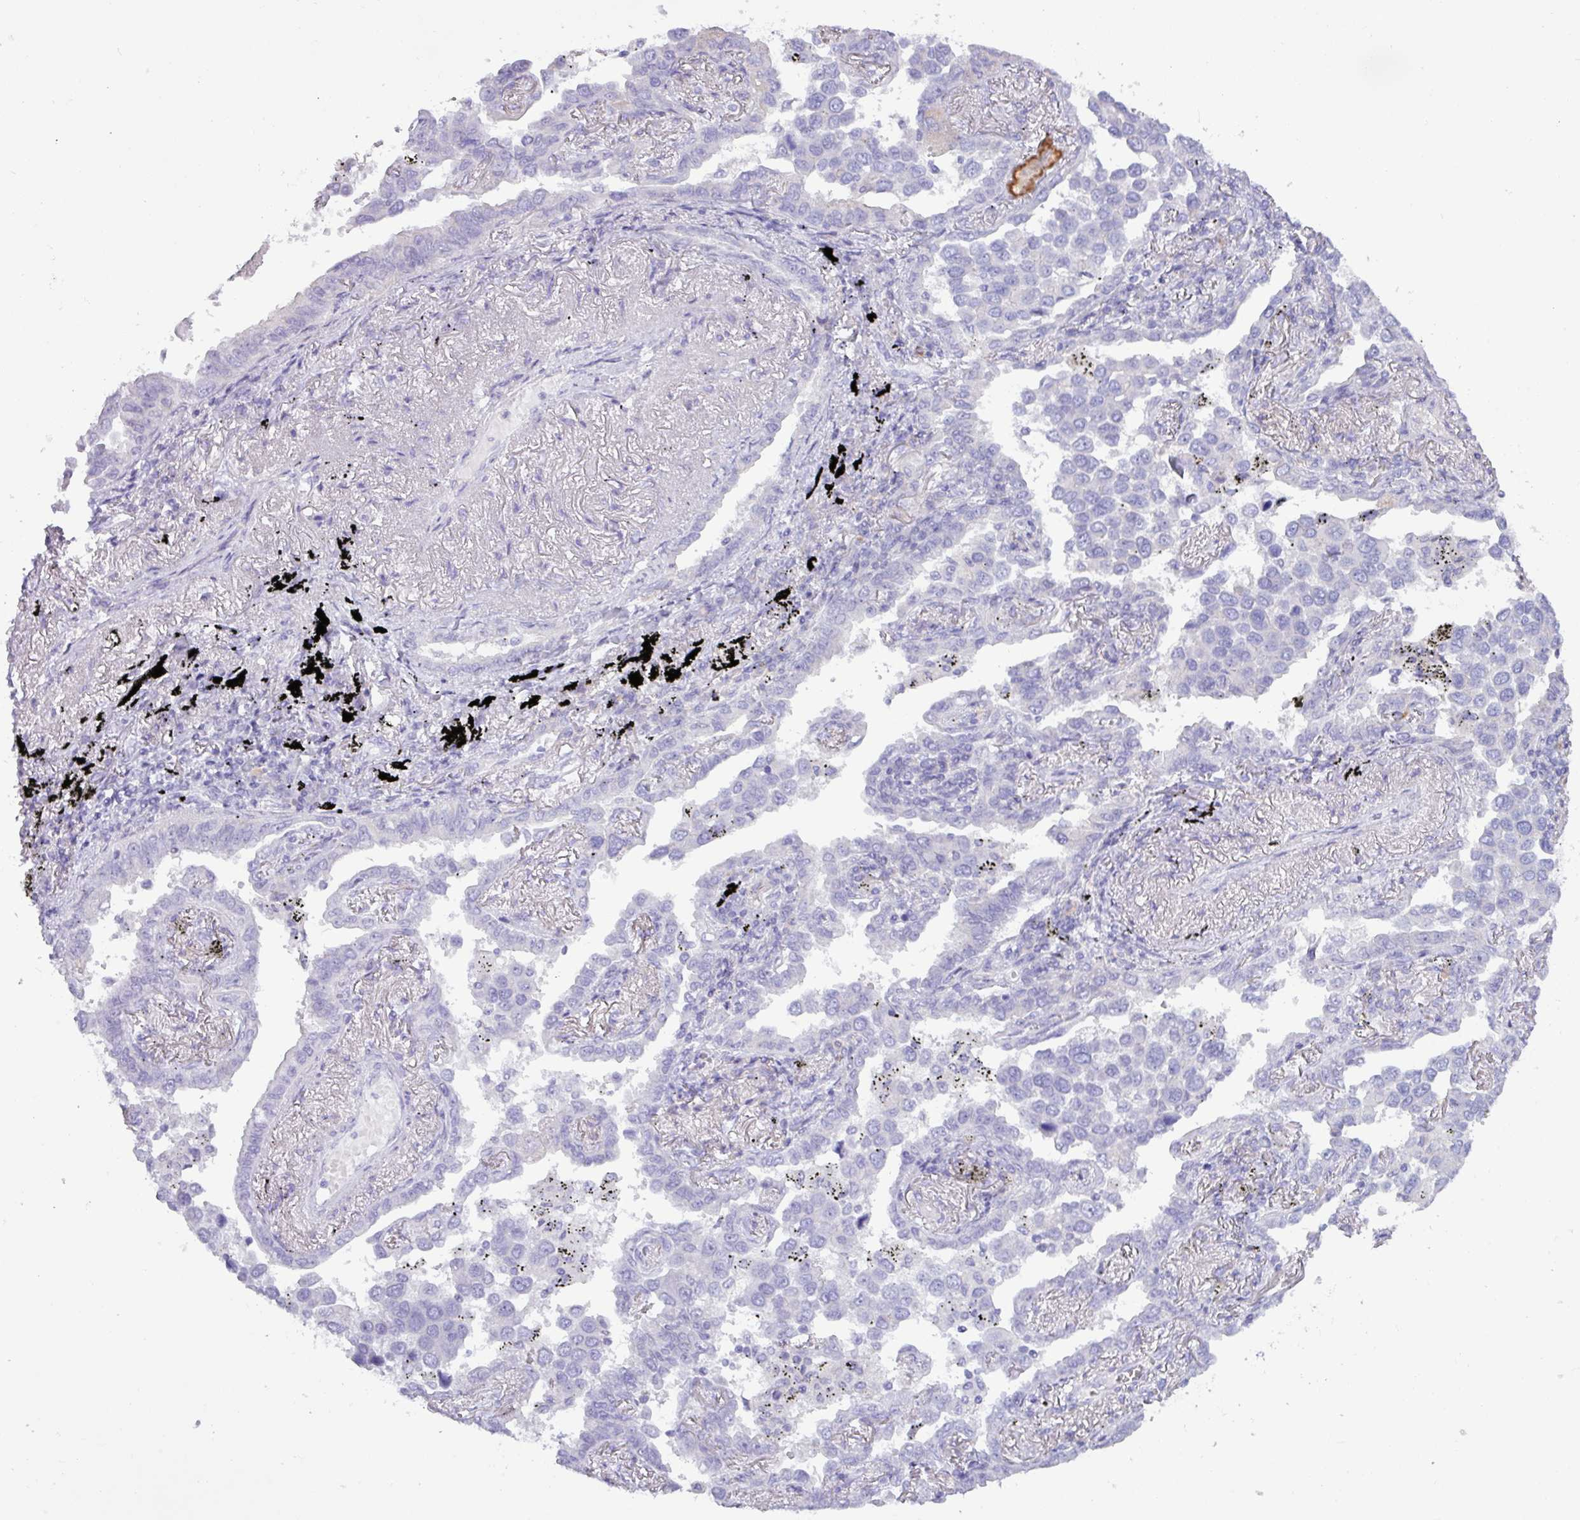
{"staining": {"intensity": "negative", "quantity": "none", "location": "none"}, "tissue": "lung cancer", "cell_type": "Tumor cells", "image_type": "cancer", "snomed": [{"axis": "morphology", "description": "Adenocarcinoma, NOS"}, {"axis": "topography", "description": "Lung"}], "caption": "DAB (3,3'-diaminobenzidine) immunohistochemical staining of lung cancer (adenocarcinoma) exhibits no significant expression in tumor cells.", "gene": "TNFSF12", "patient": {"sex": "male", "age": 67}}